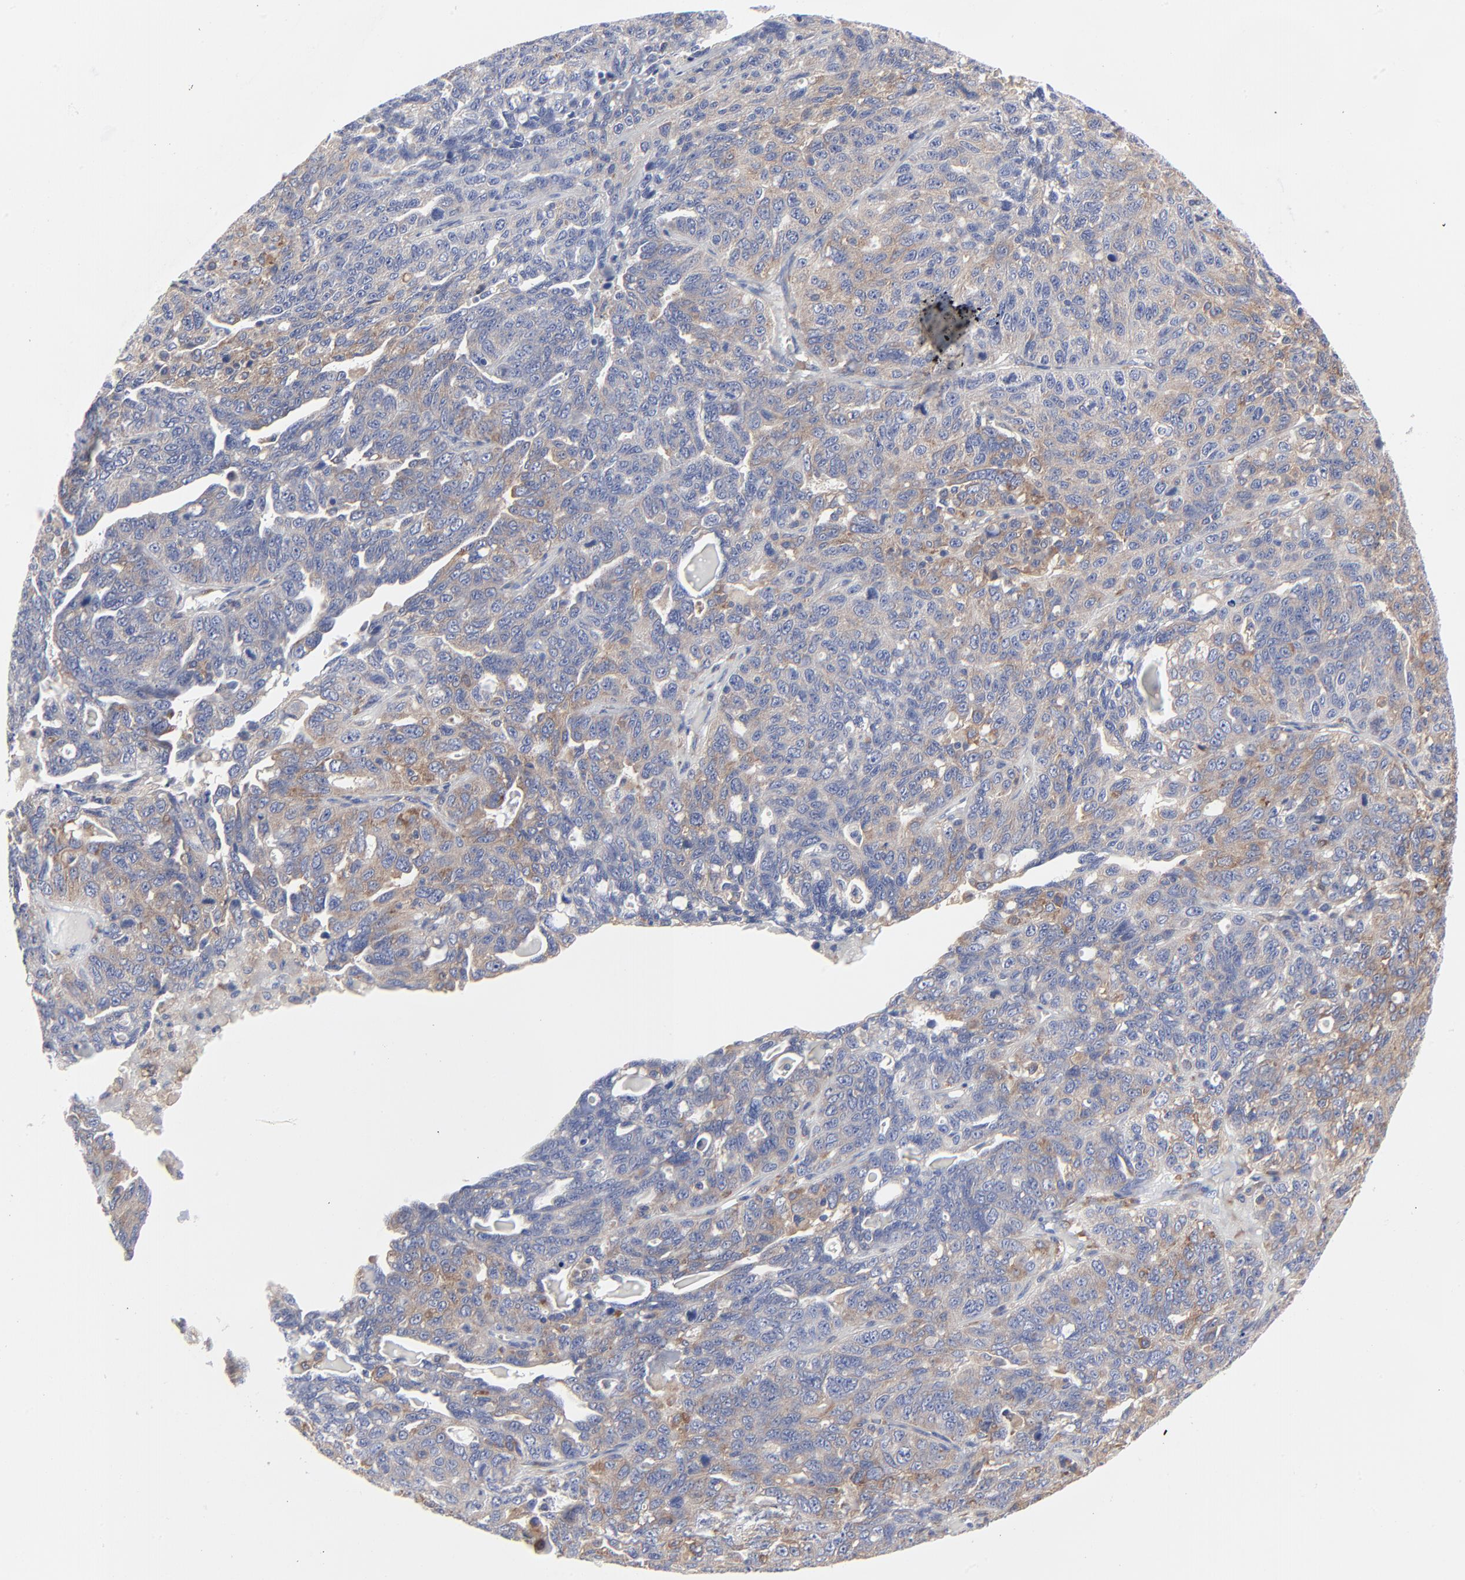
{"staining": {"intensity": "moderate", "quantity": "25%-75%", "location": "cytoplasmic/membranous"}, "tissue": "ovarian cancer", "cell_type": "Tumor cells", "image_type": "cancer", "snomed": [{"axis": "morphology", "description": "Cystadenocarcinoma, serous, NOS"}, {"axis": "topography", "description": "Ovary"}], "caption": "Immunohistochemistry of human ovarian cancer exhibits medium levels of moderate cytoplasmic/membranous positivity in approximately 25%-75% of tumor cells.", "gene": "STAT2", "patient": {"sex": "female", "age": 71}}